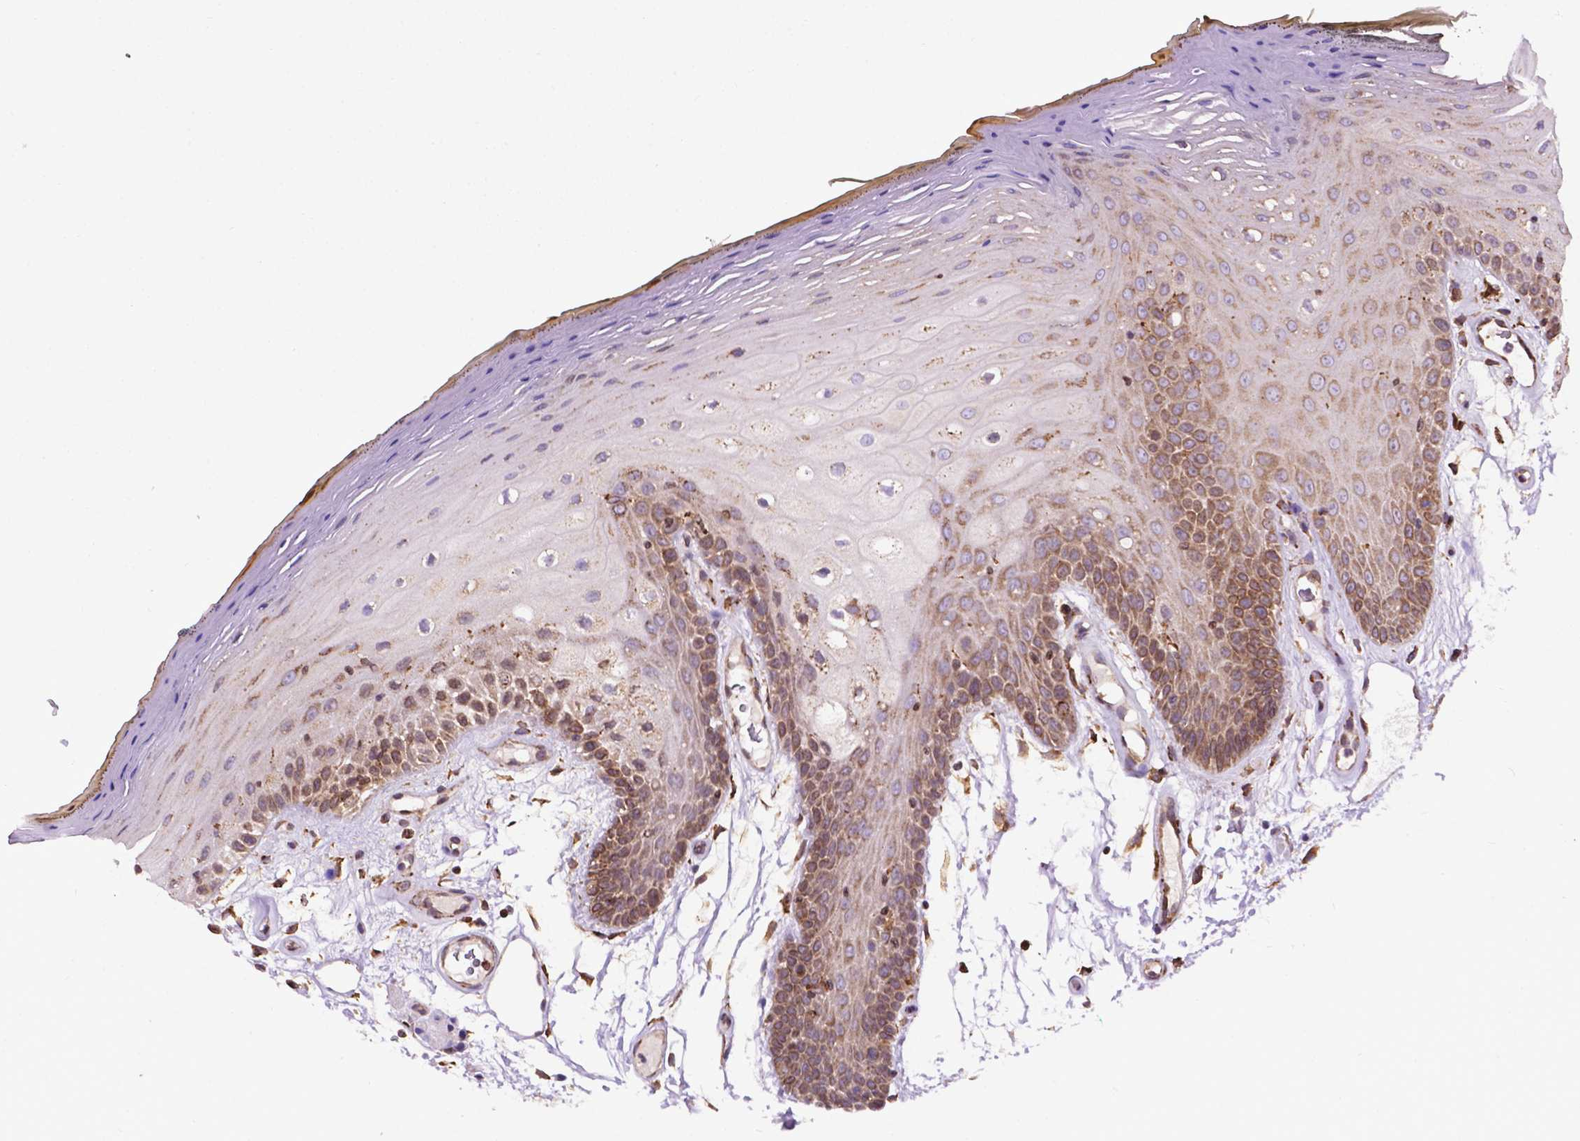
{"staining": {"intensity": "moderate", "quantity": "25%-75%", "location": "cytoplasmic/membranous"}, "tissue": "oral mucosa", "cell_type": "Squamous epithelial cells", "image_type": "normal", "snomed": [{"axis": "morphology", "description": "Normal tissue, NOS"}, {"axis": "morphology", "description": "Squamous cell carcinoma, NOS"}, {"axis": "topography", "description": "Oral tissue"}, {"axis": "topography", "description": "Head-Neck"}], "caption": "IHC (DAB) staining of normal oral mucosa displays moderate cytoplasmic/membranous protein expression in about 25%-75% of squamous epithelial cells.", "gene": "GANAB", "patient": {"sex": "male", "age": 52}}